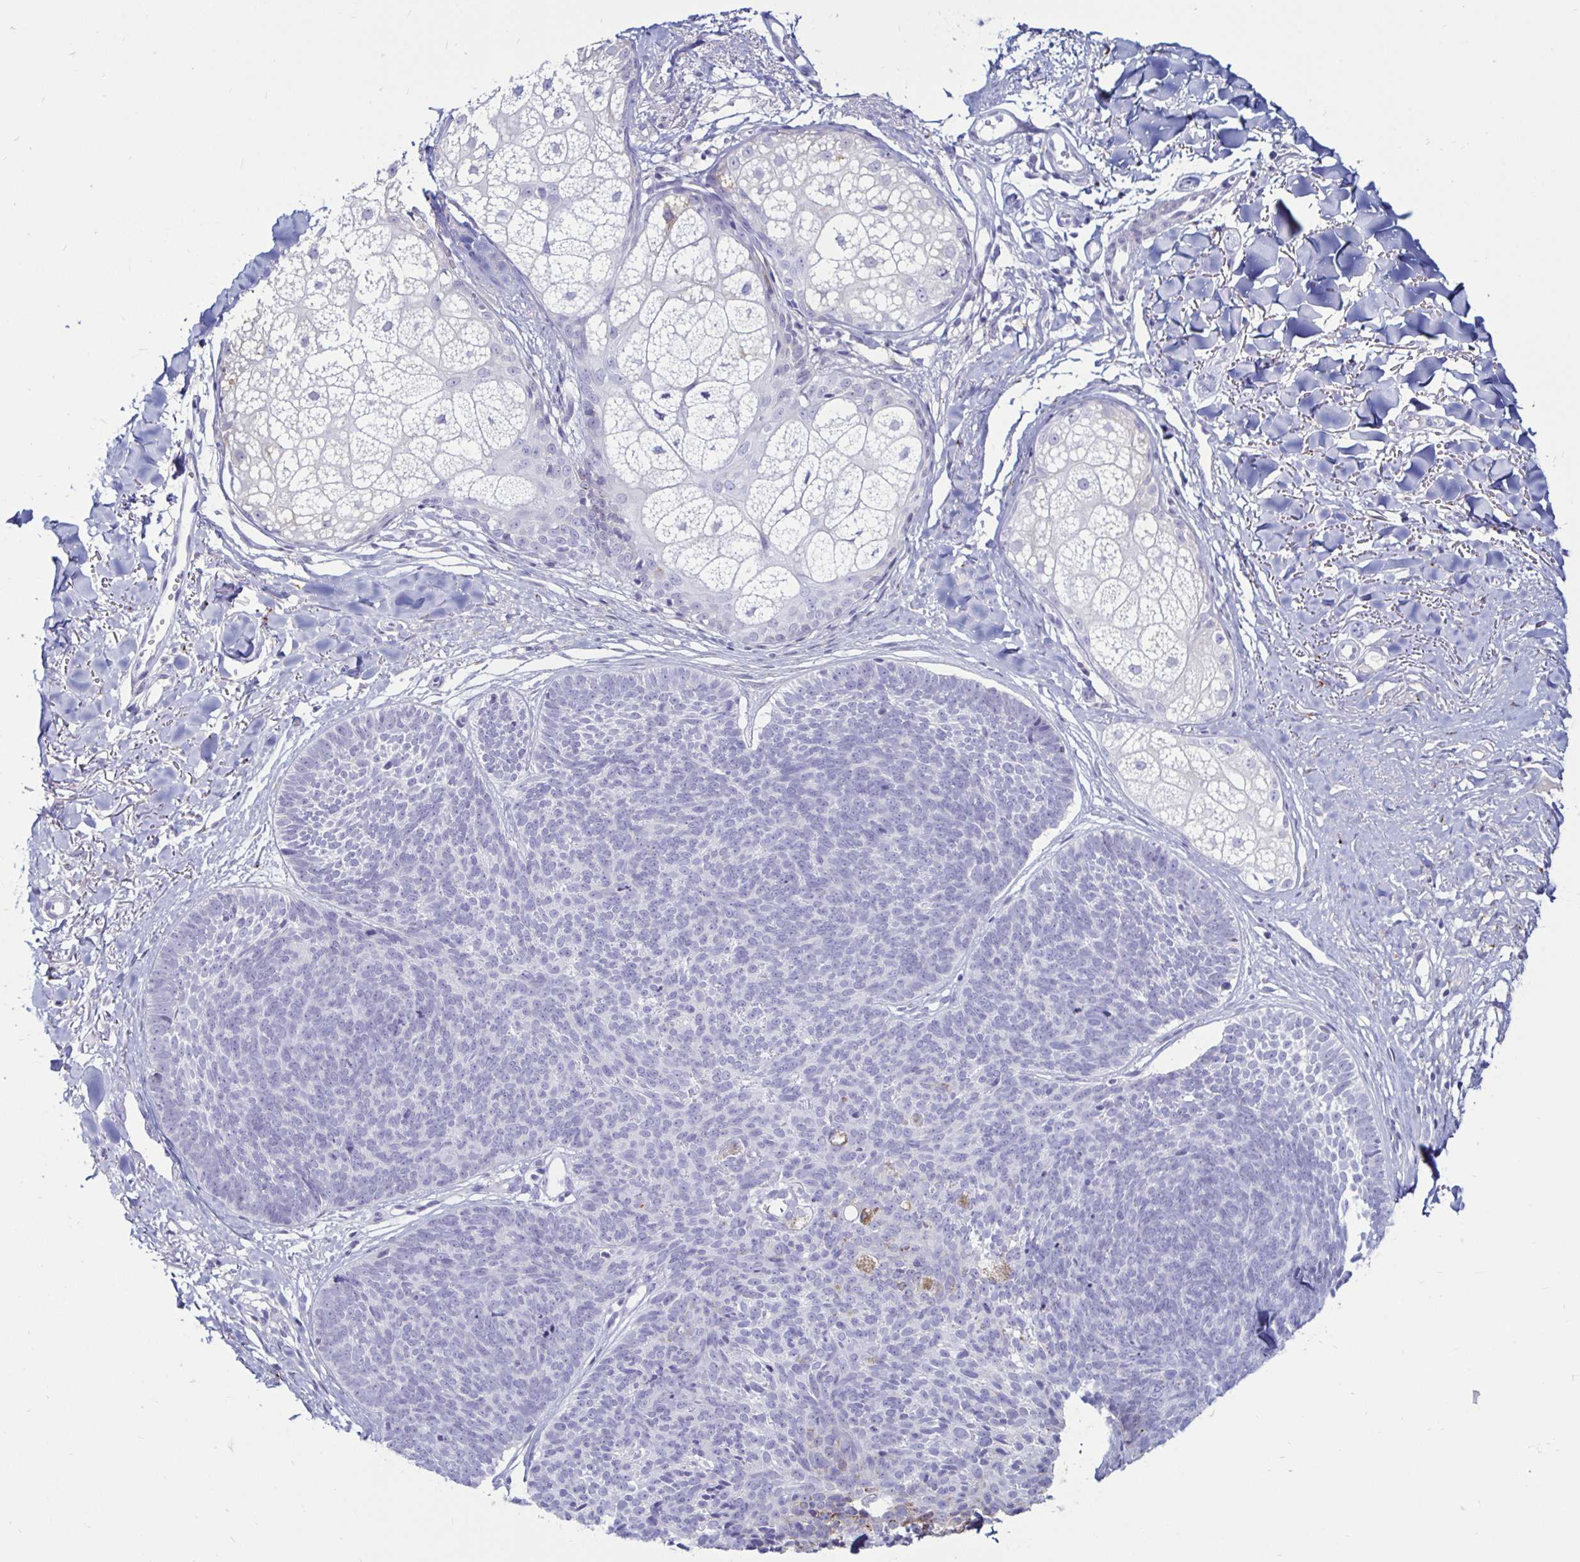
{"staining": {"intensity": "negative", "quantity": "none", "location": "none"}, "tissue": "skin cancer", "cell_type": "Tumor cells", "image_type": "cancer", "snomed": [{"axis": "morphology", "description": "Basal cell carcinoma"}, {"axis": "topography", "description": "Skin"}, {"axis": "topography", "description": "Skin of neck"}, {"axis": "topography", "description": "Skin of shoulder"}, {"axis": "topography", "description": "Skin of back"}], "caption": "Immunohistochemistry (IHC) histopathology image of neoplastic tissue: skin cancer stained with DAB shows no significant protein positivity in tumor cells.", "gene": "TIMP1", "patient": {"sex": "male", "age": 80}}